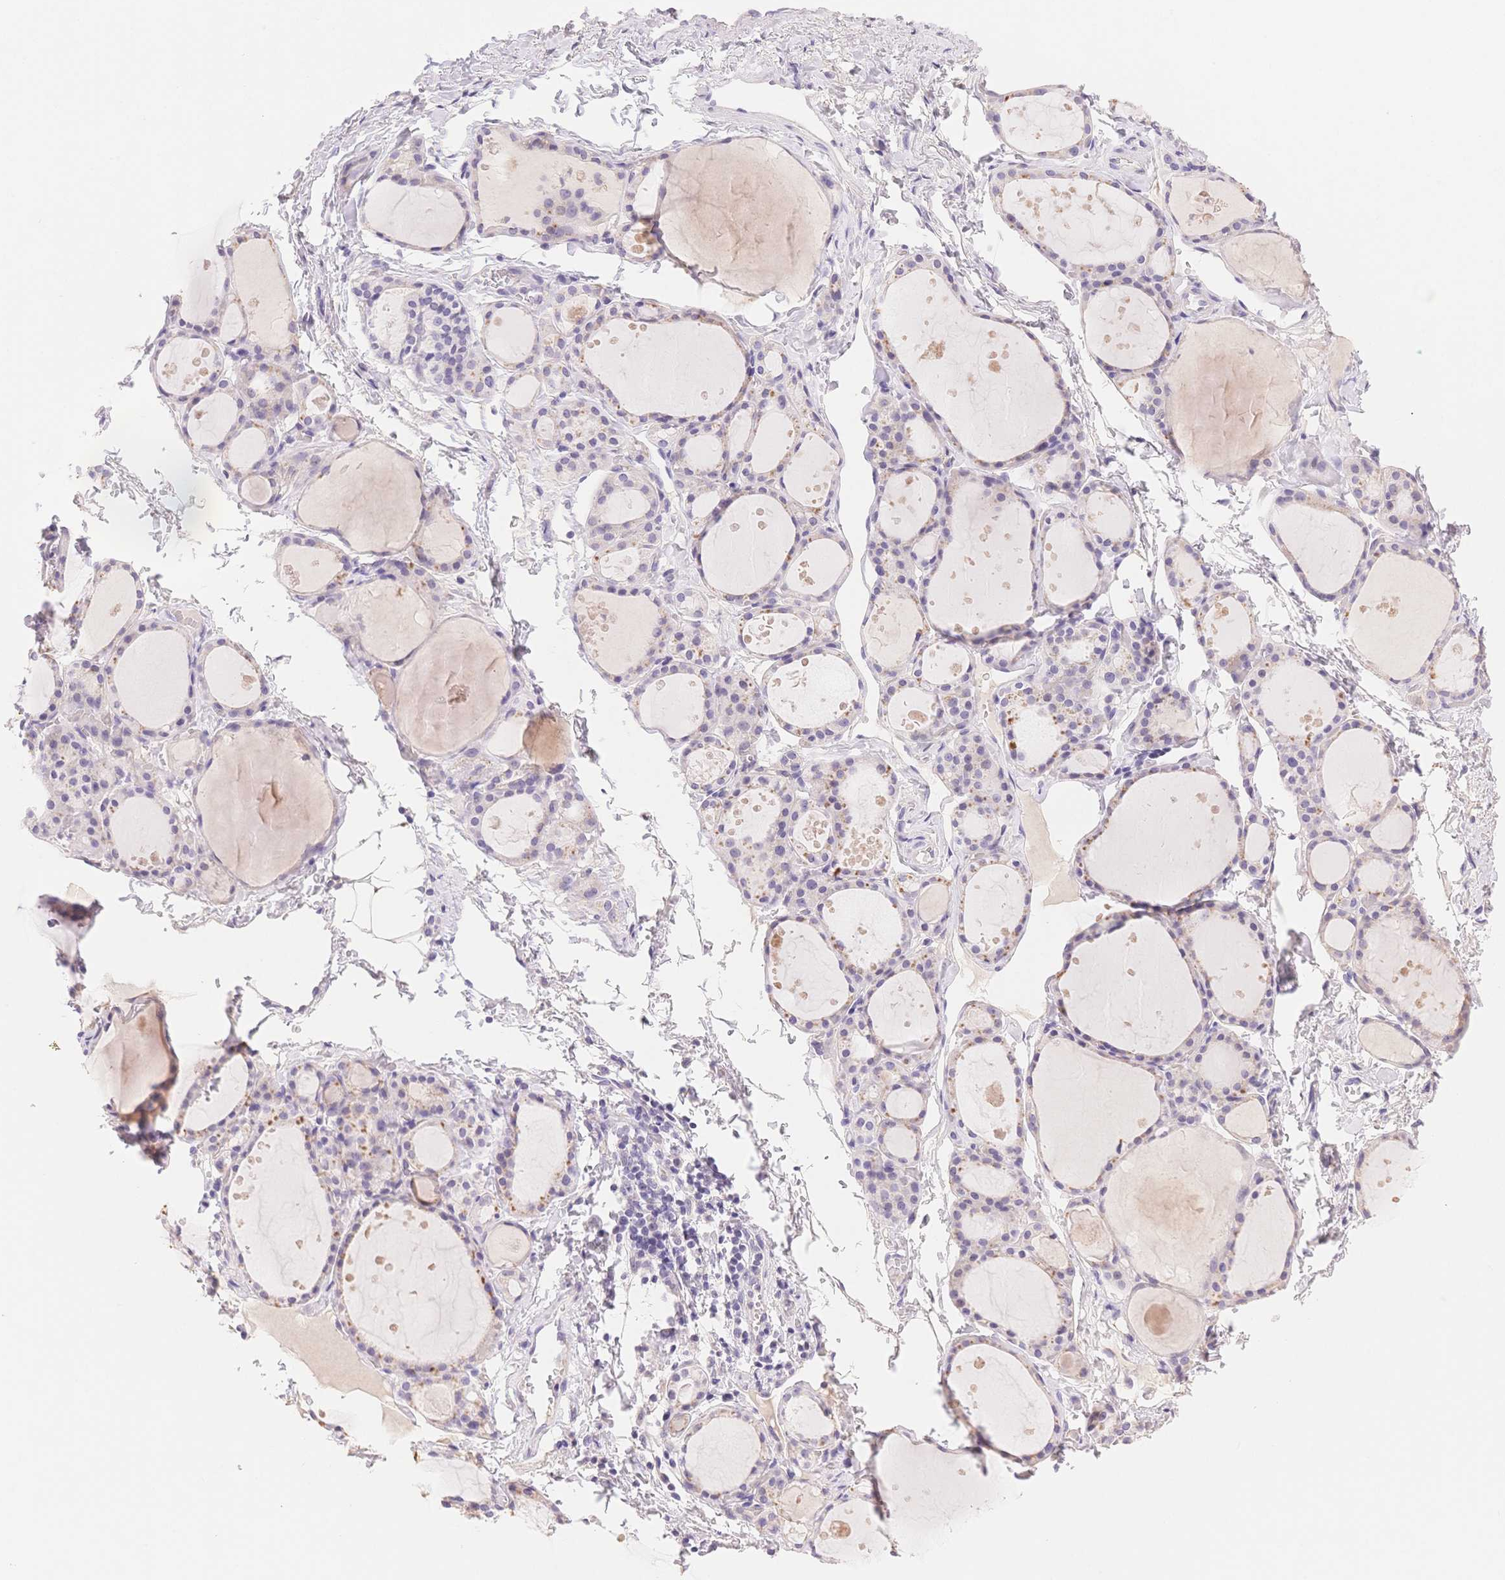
{"staining": {"intensity": "negative", "quantity": "none", "location": "none"}, "tissue": "thyroid gland", "cell_type": "Glandular cells", "image_type": "normal", "snomed": [{"axis": "morphology", "description": "Normal tissue, NOS"}, {"axis": "topography", "description": "Thyroid gland"}], "caption": "This is an immunohistochemistry photomicrograph of benign human thyroid gland. There is no positivity in glandular cells.", "gene": "MYOM1", "patient": {"sex": "male", "age": 68}}